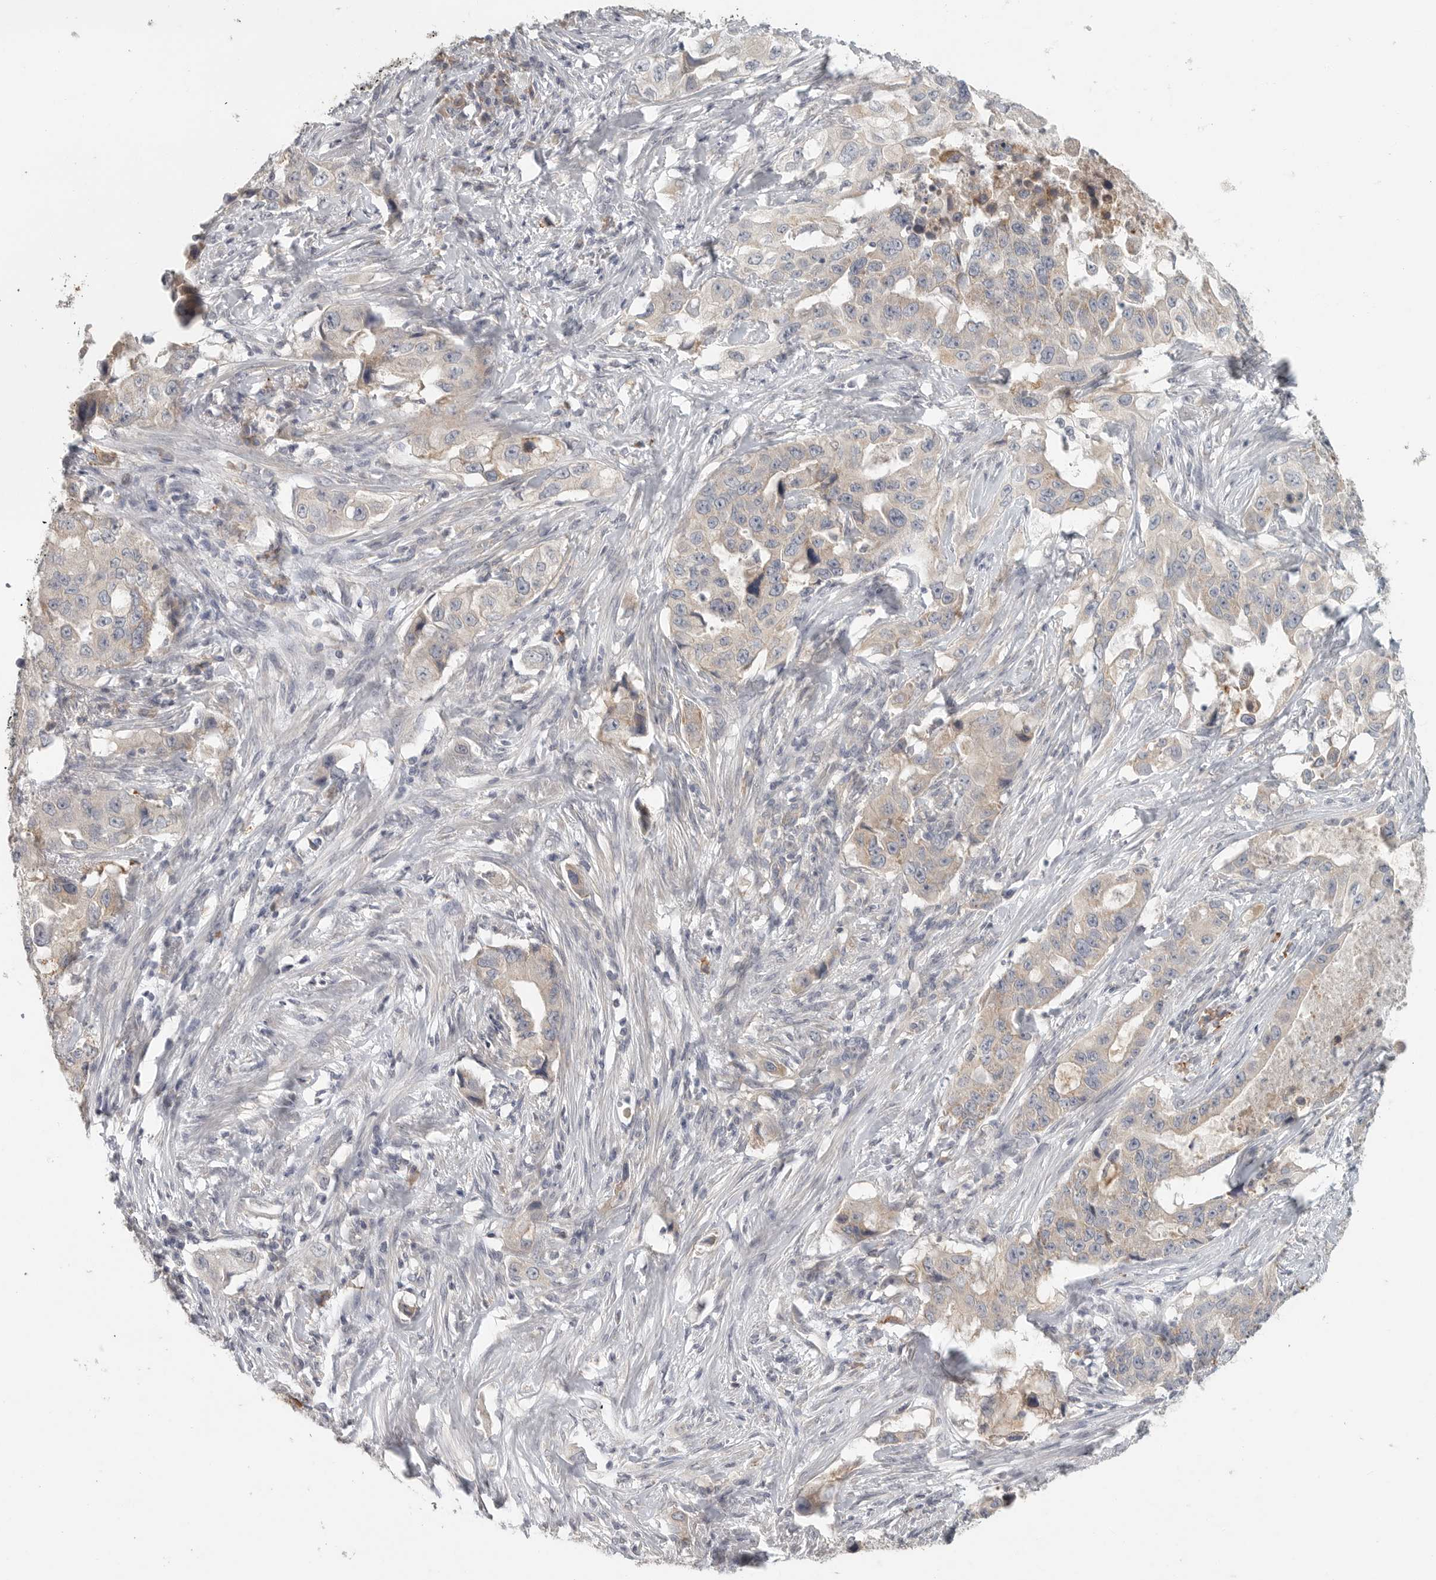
{"staining": {"intensity": "weak", "quantity": "25%-75%", "location": "cytoplasmic/membranous"}, "tissue": "lung cancer", "cell_type": "Tumor cells", "image_type": "cancer", "snomed": [{"axis": "morphology", "description": "Adenocarcinoma, NOS"}, {"axis": "topography", "description": "Lung"}], "caption": "The immunohistochemical stain labels weak cytoplasmic/membranous expression in tumor cells of lung adenocarcinoma tissue.", "gene": "SLC25A36", "patient": {"sex": "female", "age": 51}}